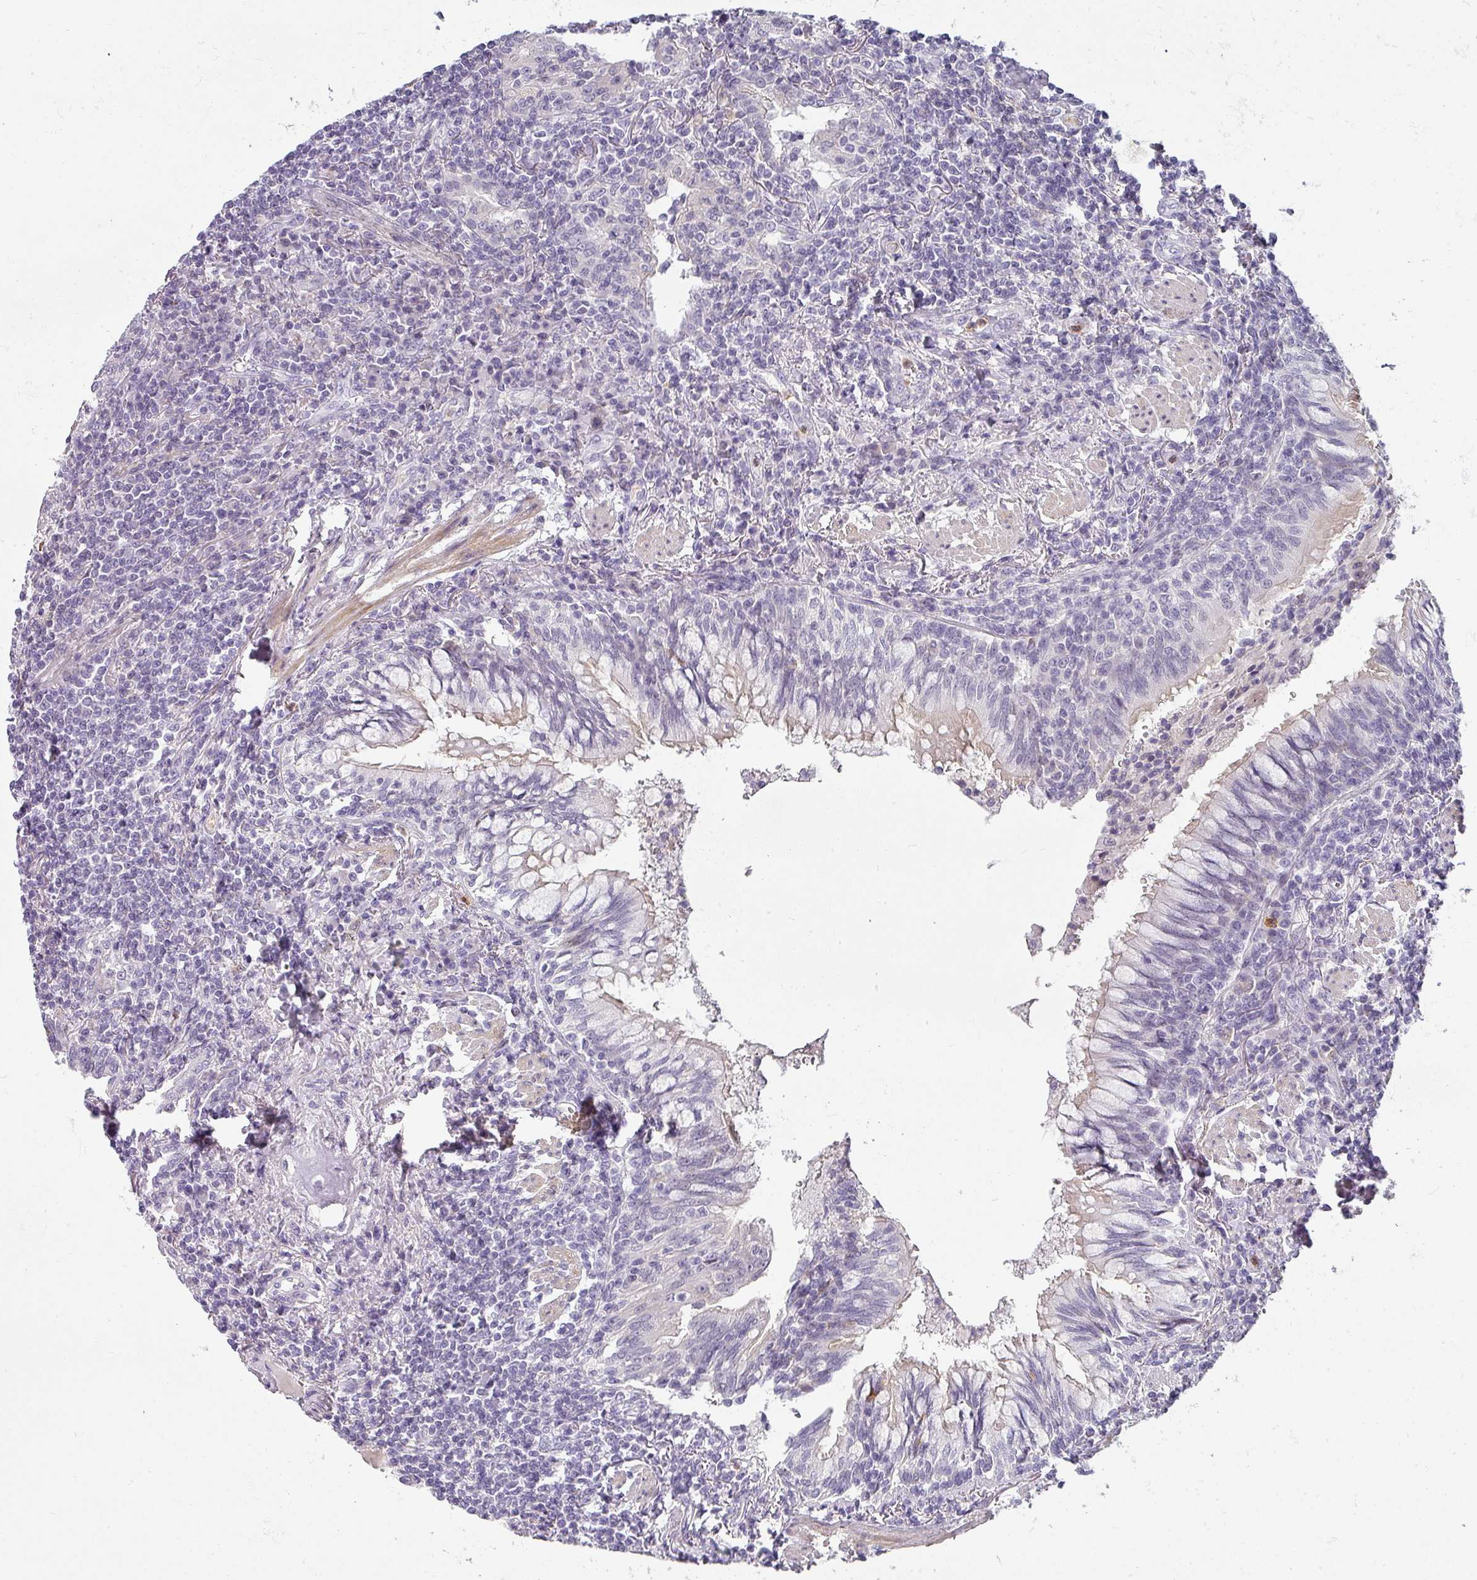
{"staining": {"intensity": "negative", "quantity": "none", "location": "none"}, "tissue": "lymphoma", "cell_type": "Tumor cells", "image_type": "cancer", "snomed": [{"axis": "morphology", "description": "Malignant lymphoma, non-Hodgkin's type, Low grade"}, {"axis": "topography", "description": "Lung"}], "caption": "This is an IHC micrograph of lymphoma. There is no staining in tumor cells.", "gene": "BTLA", "patient": {"sex": "female", "age": 71}}